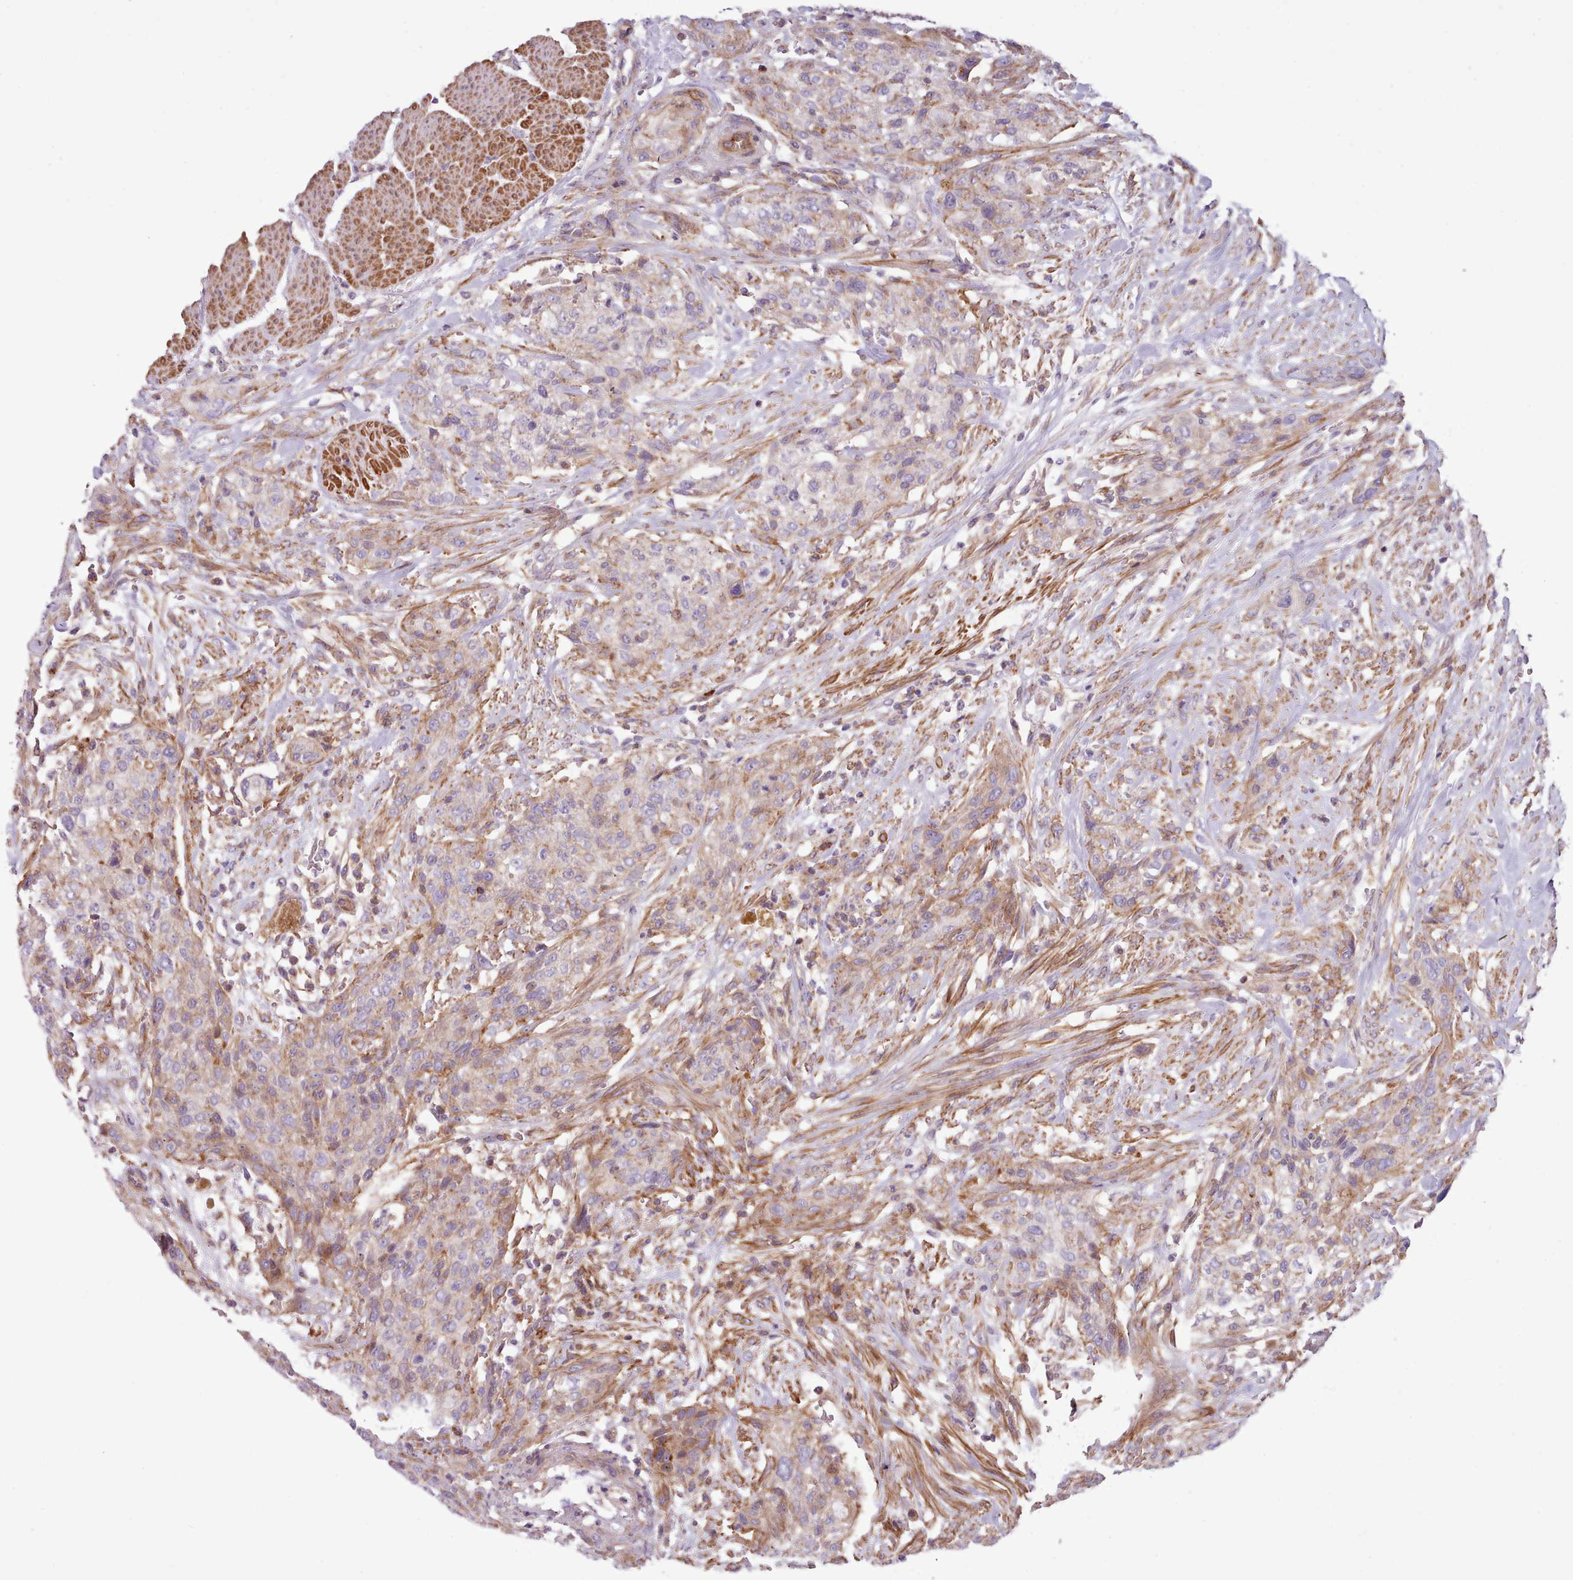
{"staining": {"intensity": "weak", "quantity": "<25%", "location": "cytoplasmic/membranous"}, "tissue": "urothelial cancer", "cell_type": "Tumor cells", "image_type": "cancer", "snomed": [{"axis": "morphology", "description": "Urothelial carcinoma, High grade"}, {"axis": "topography", "description": "Urinary bladder"}], "caption": "Tumor cells show no significant protein positivity in urothelial carcinoma (high-grade).", "gene": "TENT4B", "patient": {"sex": "male", "age": 35}}